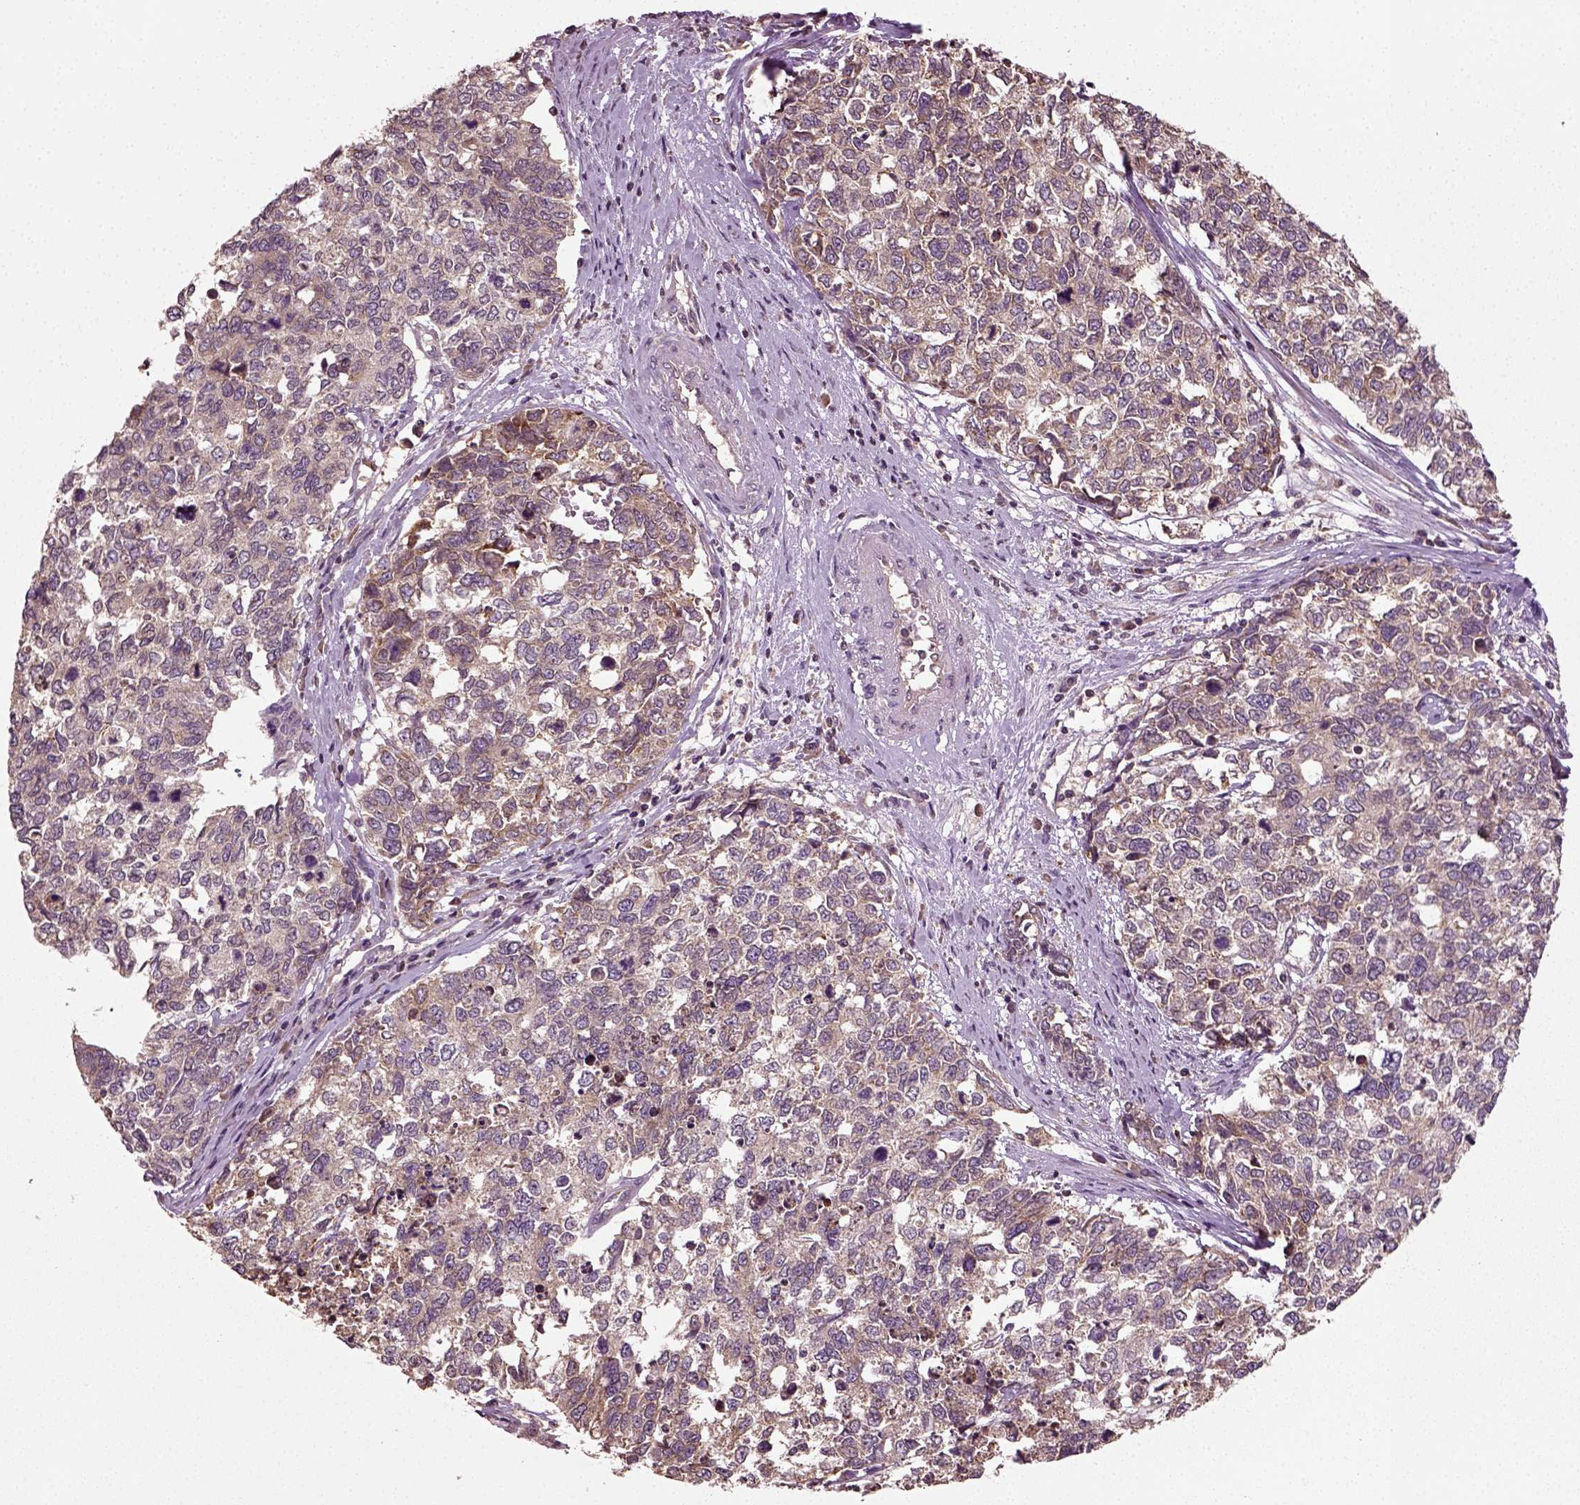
{"staining": {"intensity": "weak", "quantity": ">75%", "location": "cytoplasmic/membranous"}, "tissue": "cervical cancer", "cell_type": "Tumor cells", "image_type": "cancer", "snomed": [{"axis": "morphology", "description": "Squamous cell carcinoma, NOS"}, {"axis": "topography", "description": "Cervix"}], "caption": "Cervical cancer was stained to show a protein in brown. There is low levels of weak cytoplasmic/membranous staining in approximately >75% of tumor cells.", "gene": "ERV3-1", "patient": {"sex": "female", "age": 63}}